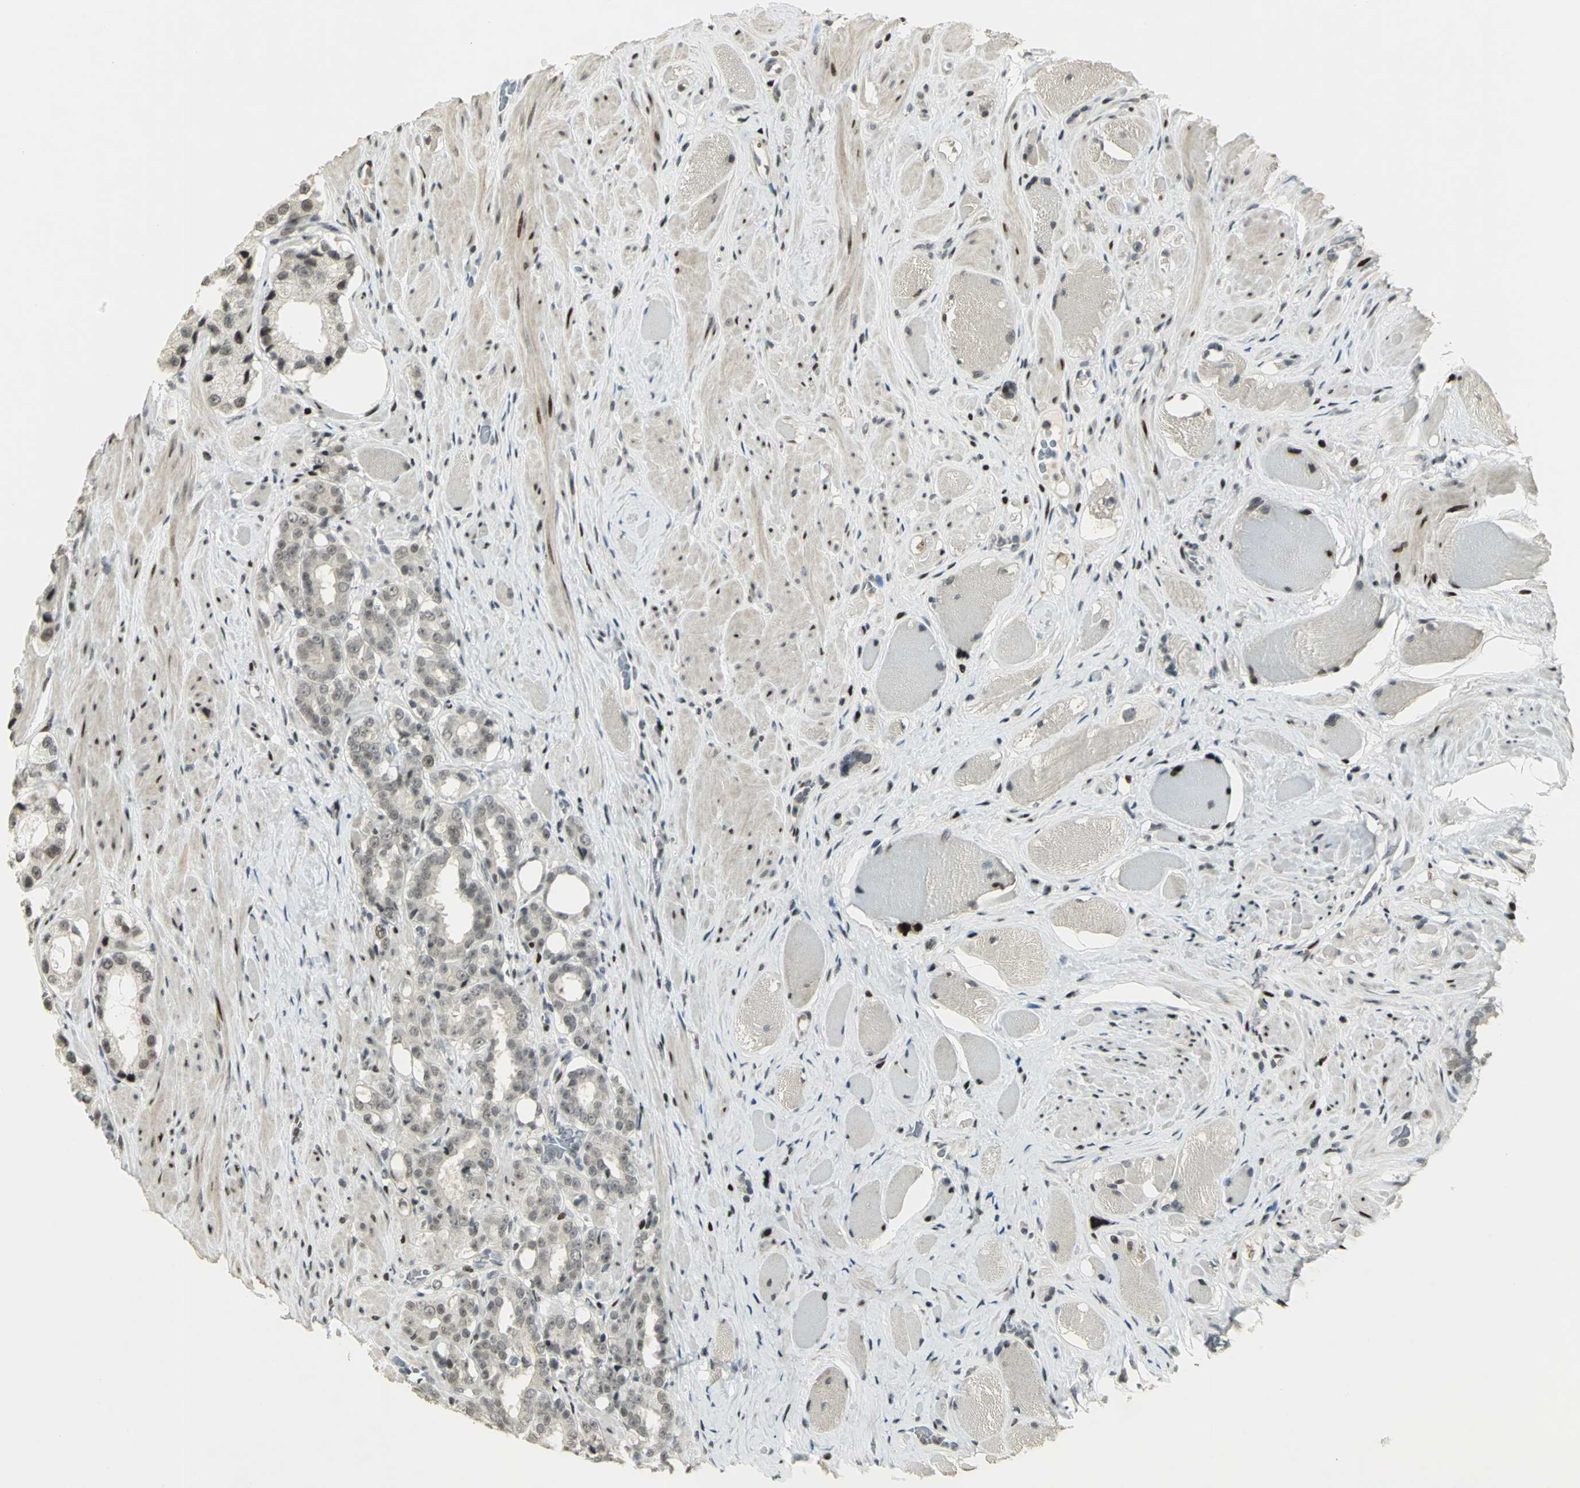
{"staining": {"intensity": "moderate", "quantity": "<25%", "location": "nuclear"}, "tissue": "prostate cancer", "cell_type": "Tumor cells", "image_type": "cancer", "snomed": [{"axis": "morphology", "description": "Adenocarcinoma, Medium grade"}, {"axis": "topography", "description": "Prostate"}], "caption": "Immunohistochemical staining of human prostate cancer exhibits moderate nuclear protein expression in approximately <25% of tumor cells.", "gene": "KDM1A", "patient": {"sex": "male", "age": 60}}